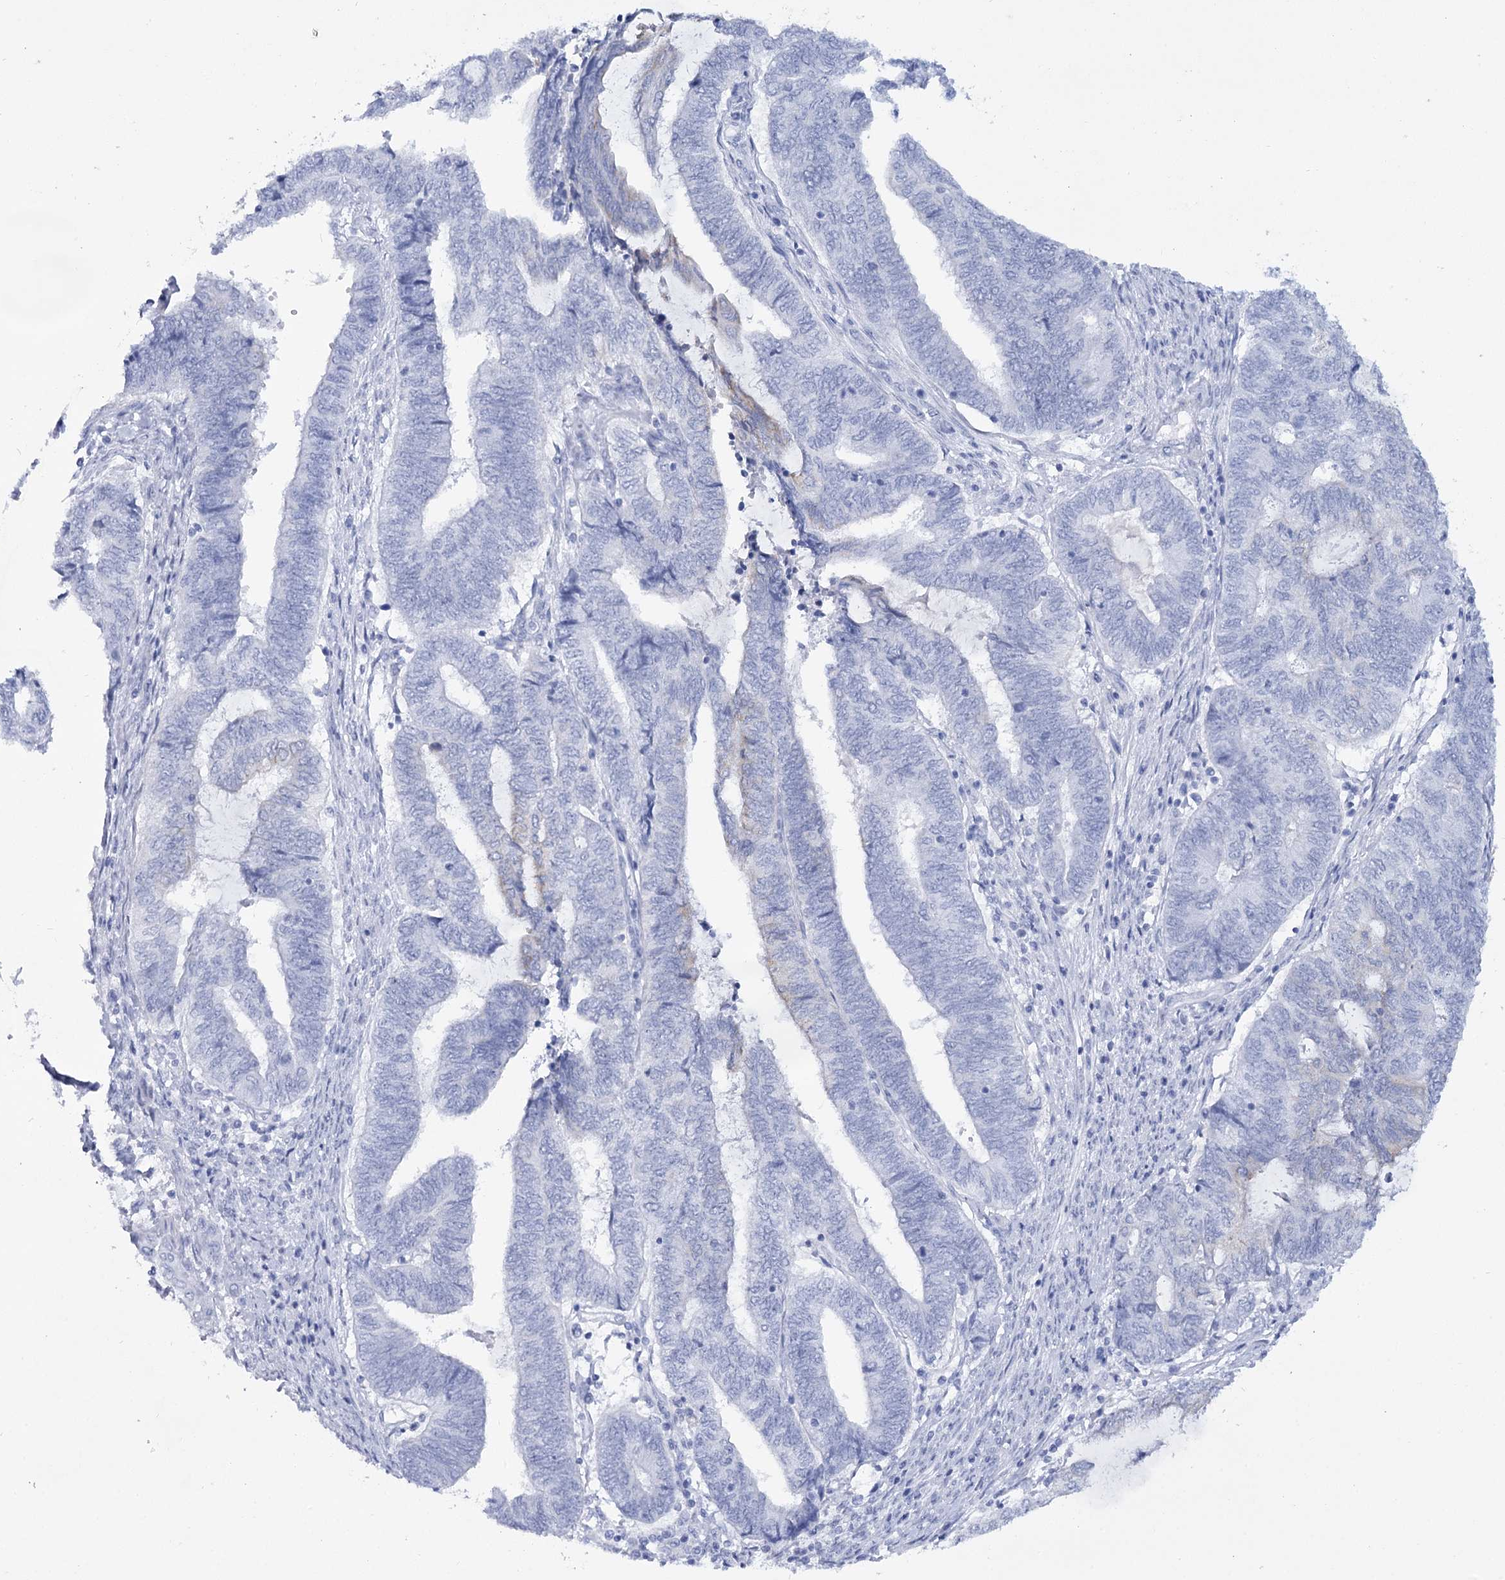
{"staining": {"intensity": "negative", "quantity": "none", "location": "none"}, "tissue": "endometrial cancer", "cell_type": "Tumor cells", "image_type": "cancer", "snomed": [{"axis": "morphology", "description": "Adenocarcinoma, NOS"}, {"axis": "topography", "description": "Uterus"}, {"axis": "topography", "description": "Endometrium"}], "caption": "Histopathology image shows no significant protein positivity in tumor cells of endometrial cancer (adenocarcinoma). (DAB (3,3'-diaminobenzidine) IHC visualized using brightfield microscopy, high magnification).", "gene": "RNF186", "patient": {"sex": "female", "age": 70}}